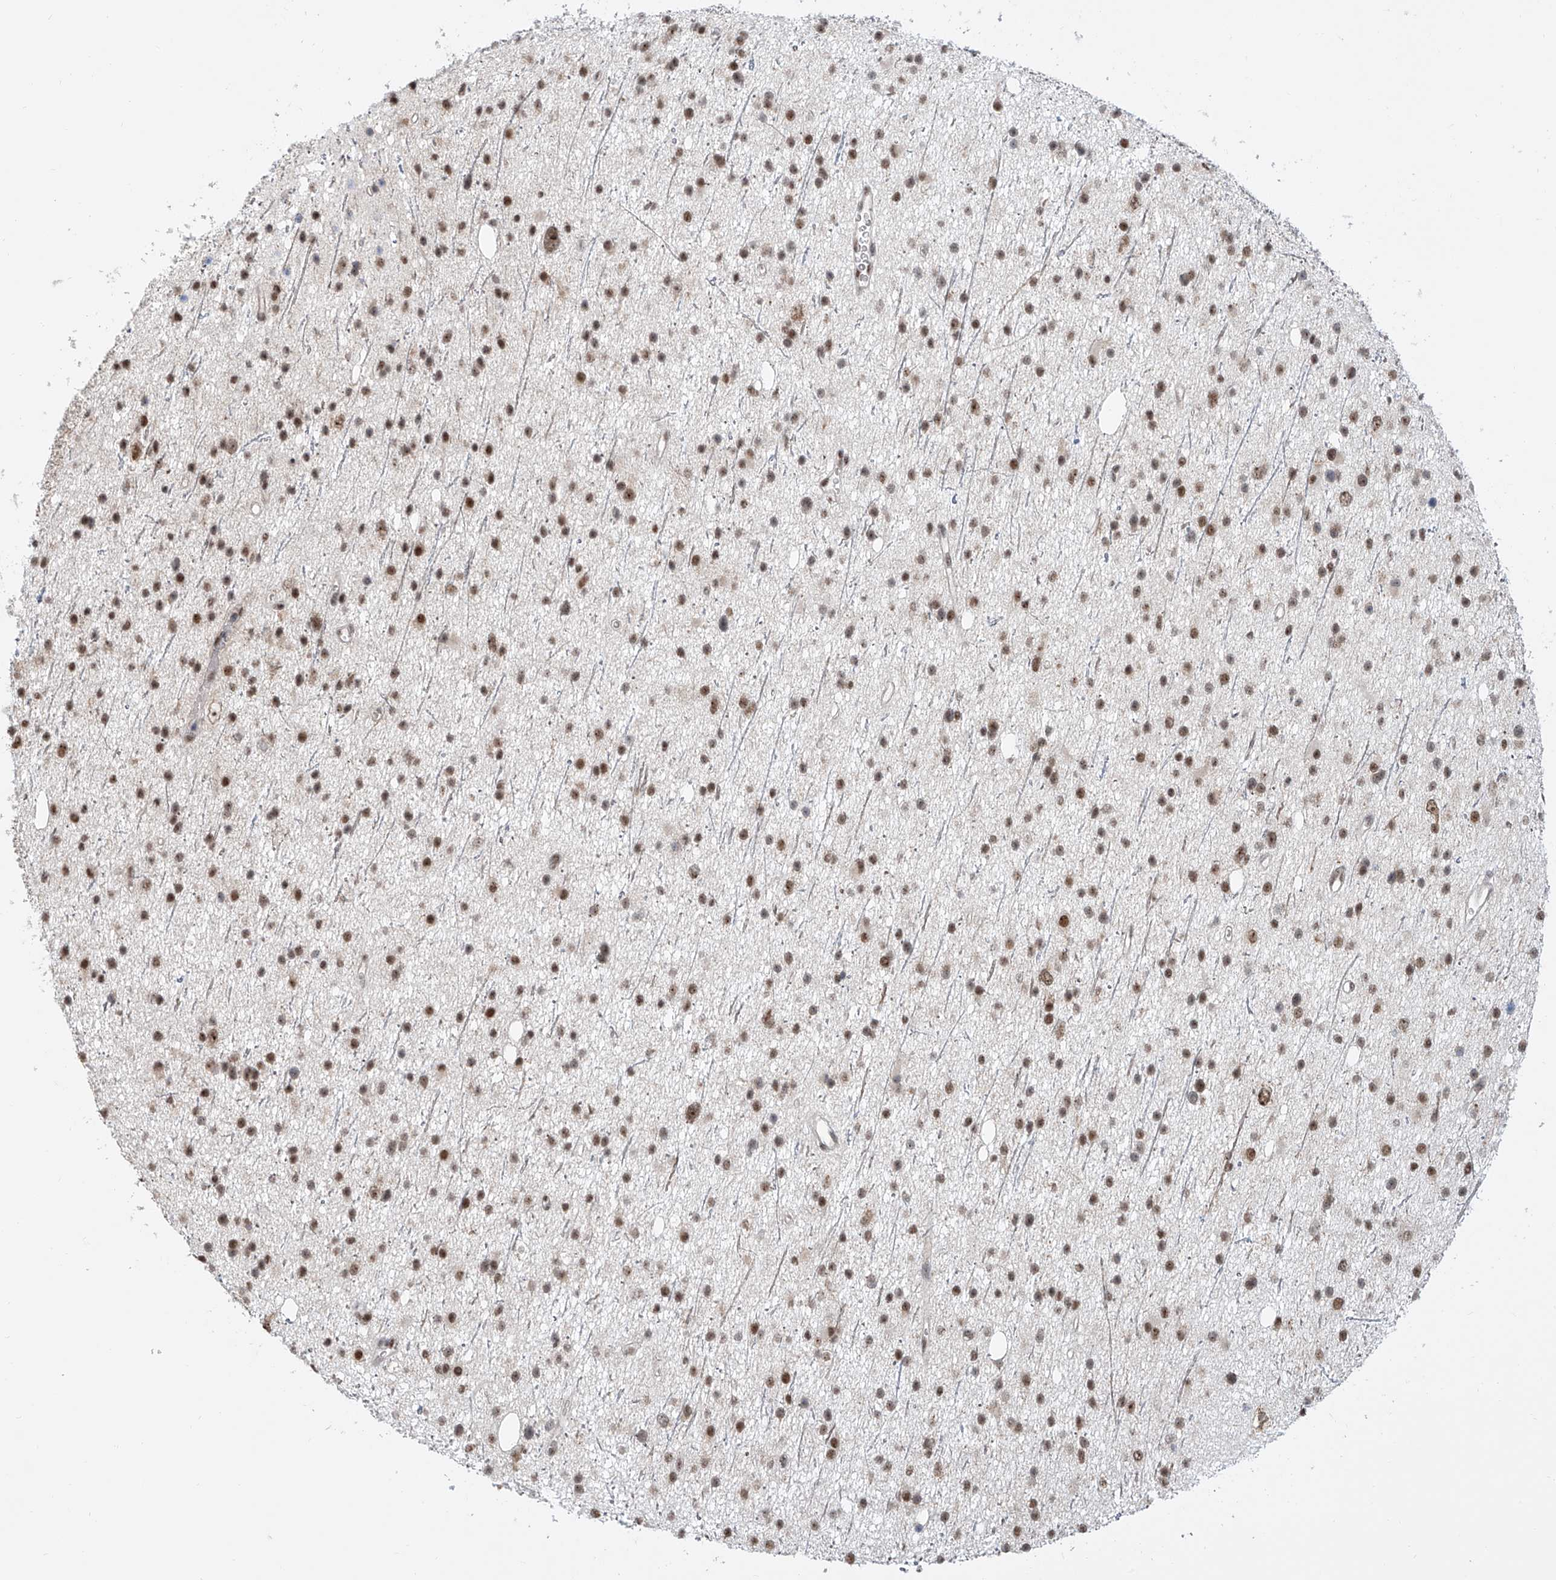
{"staining": {"intensity": "moderate", "quantity": ">75%", "location": "nuclear"}, "tissue": "glioma", "cell_type": "Tumor cells", "image_type": "cancer", "snomed": [{"axis": "morphology", "description": "Glioma, malignant, Low grade"}, {"axis": "topography", "description": "Cerebral cortex"}], "caption": "IHC micrograph of neoplastic tissue: human glioma stained using IHC exhibits medium levels of moderate protein expression localized specifically in the nuclear of tumor cells, appearing as a nuclear brown color.", "gene": "SDE2", "patient": {"sex": "female", "age": 39}}